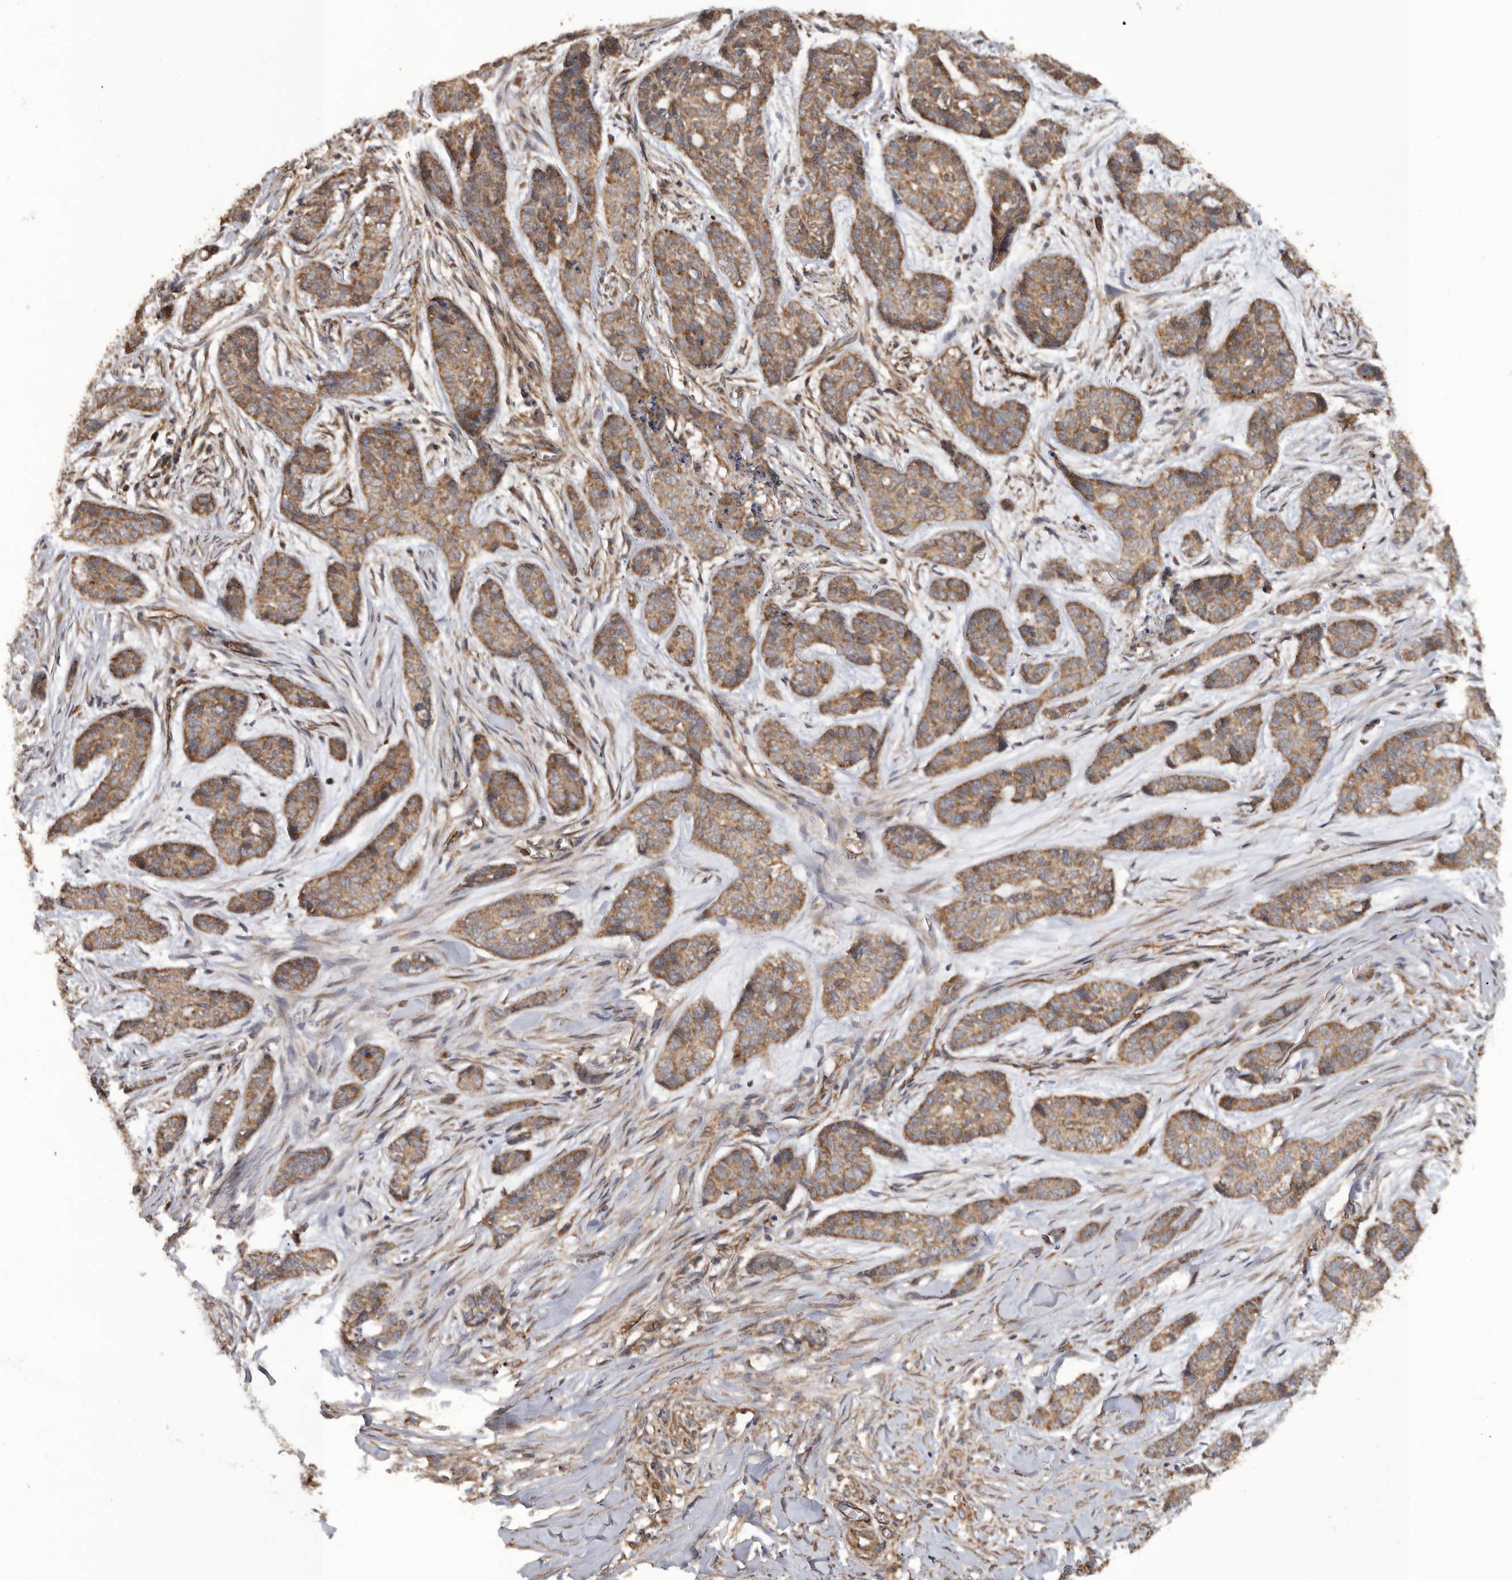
{"staining": {"intensity": "moderate", "quantity": ">75%", "location": "cytoplasmic/membranous"}, "tissue": "skin cancer", "cell_type": "Tumor cells", "image_type": "cancer", "snomed": [{"axis": "morphology", "description": "Basal cell carcinoma"}, {"axis": "topography", "description": "Skin"}], "caption": "IHC staining of basal cell carcinoma (skin), which reveals medium levels of moderate cytoplasmic/membranous expression in about >75% of tumor cells indicating moderate cytoplasmic/membranous protein positivity. The staining was performed using DAB (3,3'-diaminobenzidine) (brown) for protein detection and nuclei were counterstained in hematoxylin (blue).", "gene": "PODXL2", "patient": {"sex": "female", "age": 64}}